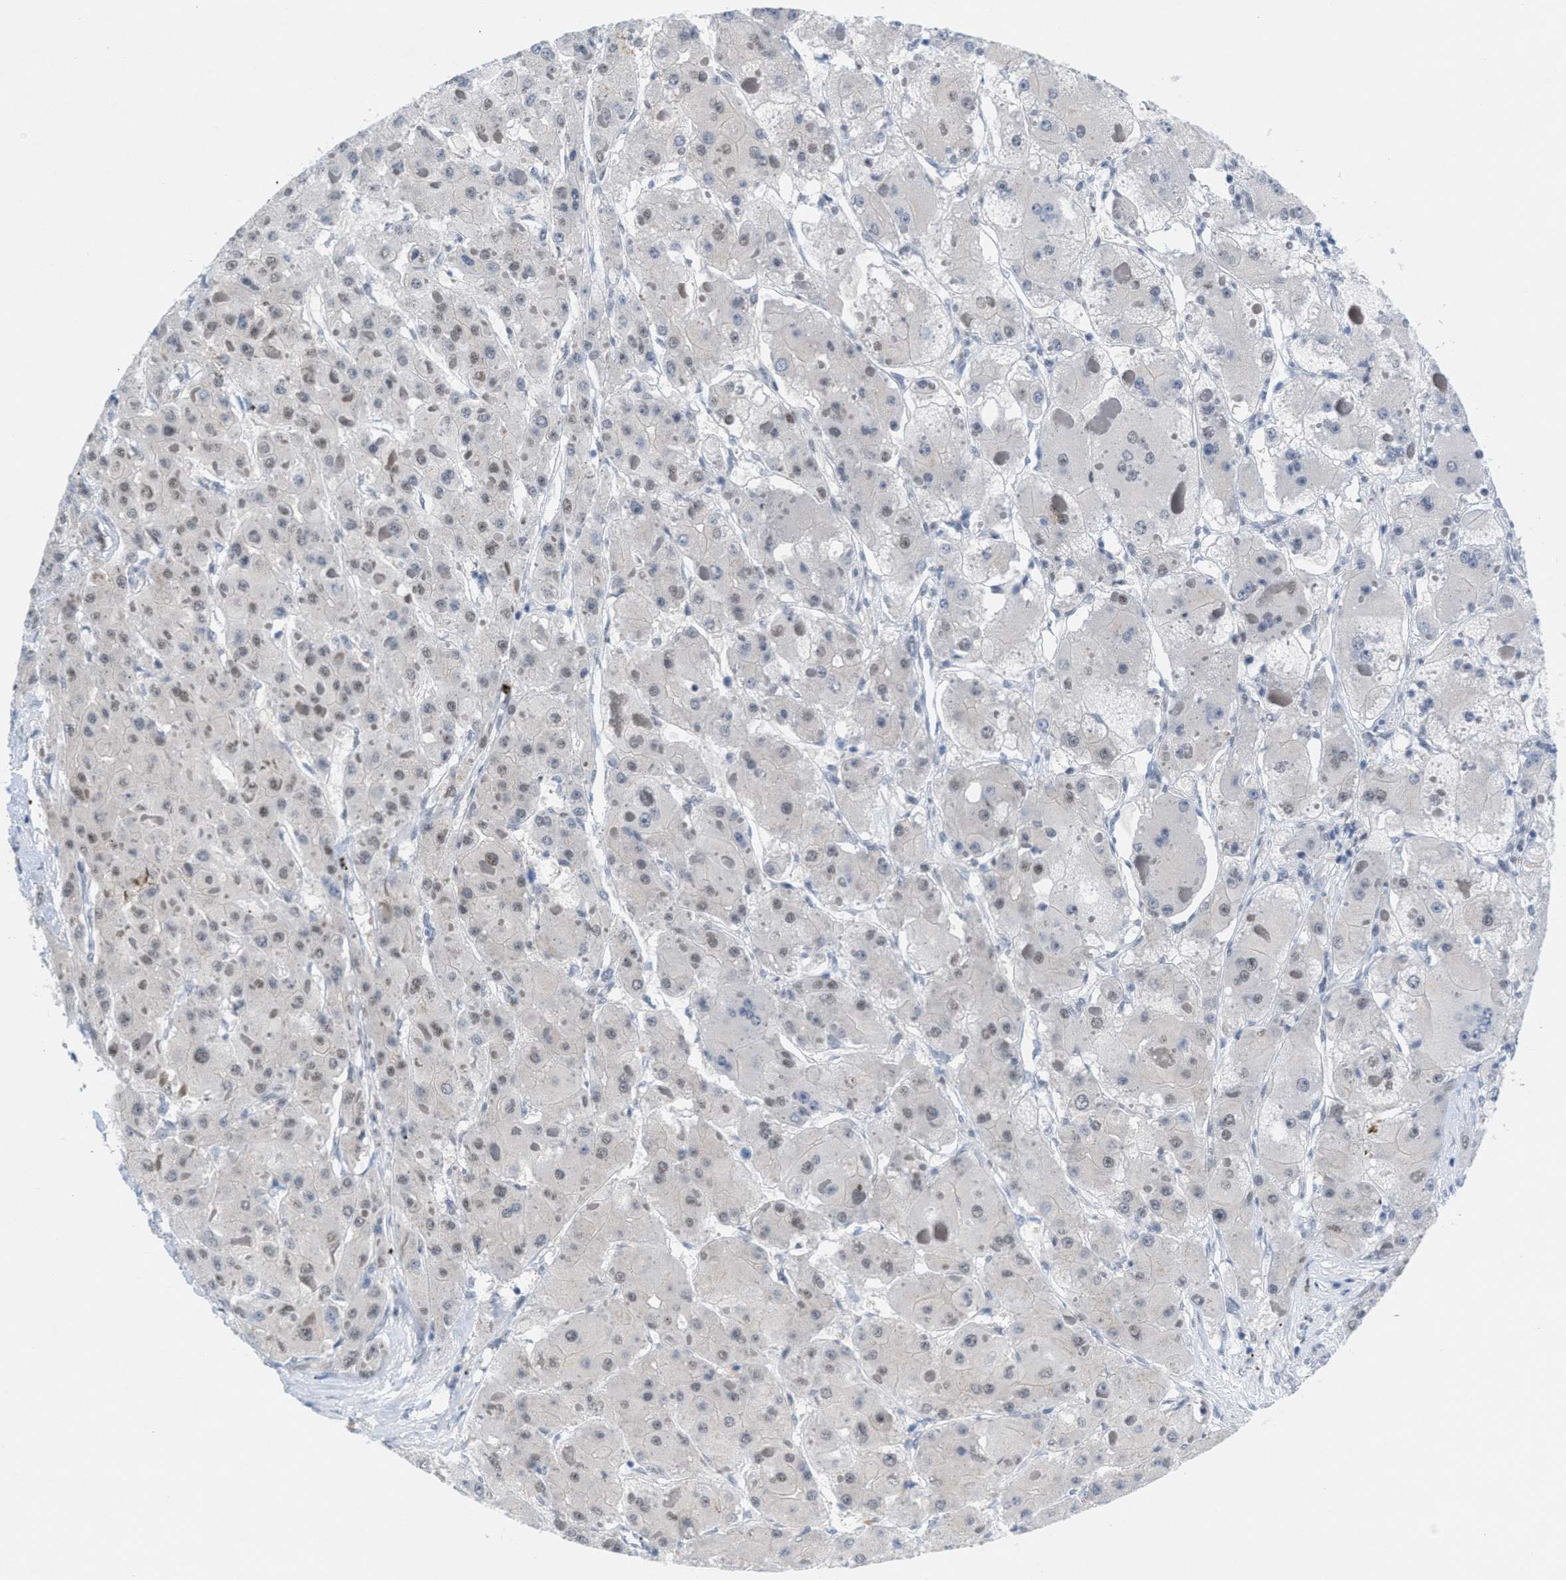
{"staining": {"intensity": "weak", "quantity": "25%-75%", "location": "nuclear"}, "tissue": "liver cancer", "cell_type": "Tumor cells", "image_type": "cancer", "snomed": [{"axis": "morphology", "description": "Carcinoma, Hepatocellular, NOS"}, {"axis": "topography", "description": "Liver"}], "caption": "Human liver cancer (hepatocellular carcinoma) stained for a protein (brown) shows weak nuclear positive positivity in about 25%-75% of tumor cells.", "gene": "WIPI2", "patient": {"sex": "female", "age": 73}}